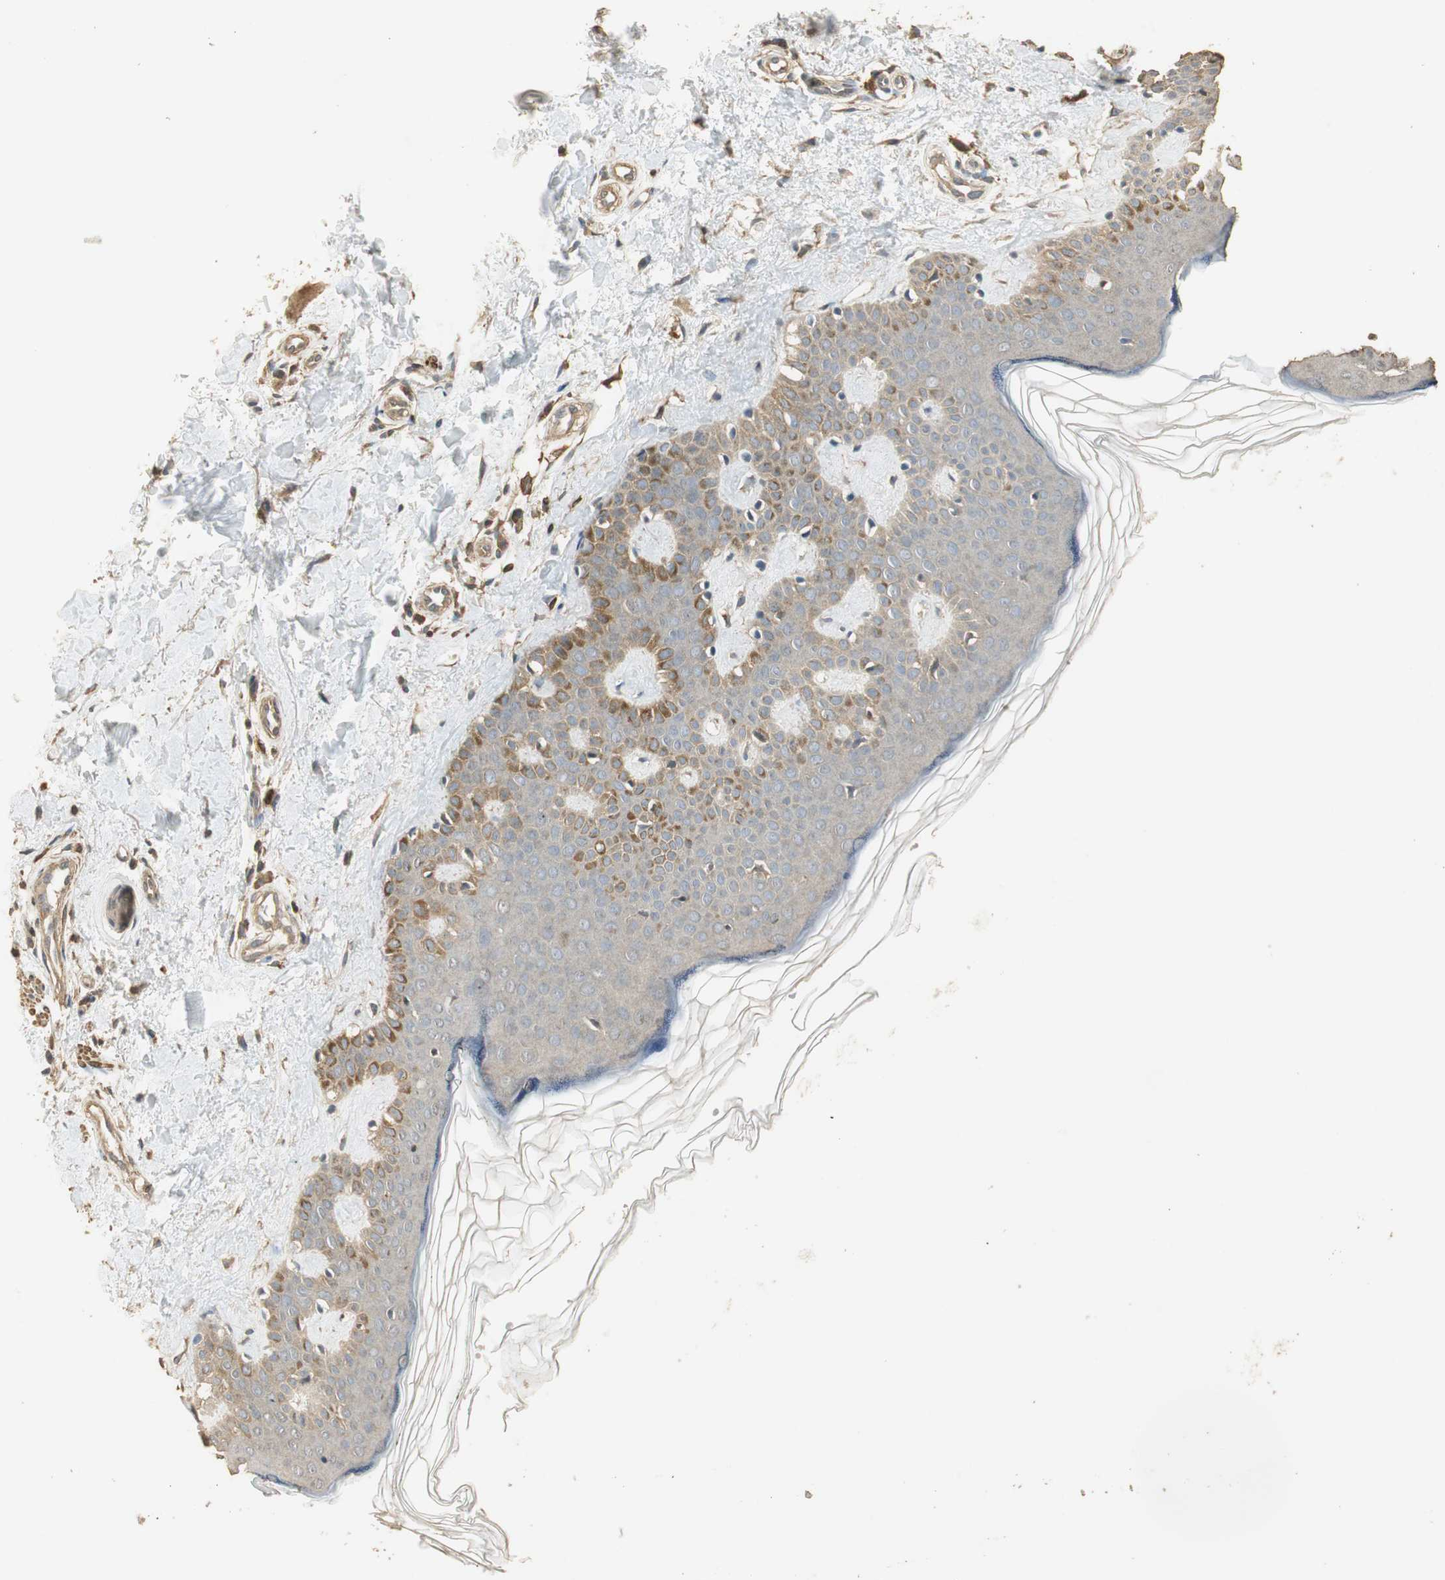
{"staining": {"intensity": "moderate", "quantity": ">75%", "location": "cytoplasmic/membranous"}, "tissue": "skin", "cell_type": "Fibroblasts", "image_type": "normal", "snomed": [{"axis": "morphology", "description": "Normal tissue, NOS"}, {"axis": "topography", "description": "Skin"}], "caption": "Protein positivity by IHC demonstrates moderate cytoplasmic/membranous expression in about >75% of fibroblasts in unremarkable skin.", "gene": "USP2", "patient": {"sex": "male", "age": 67}}